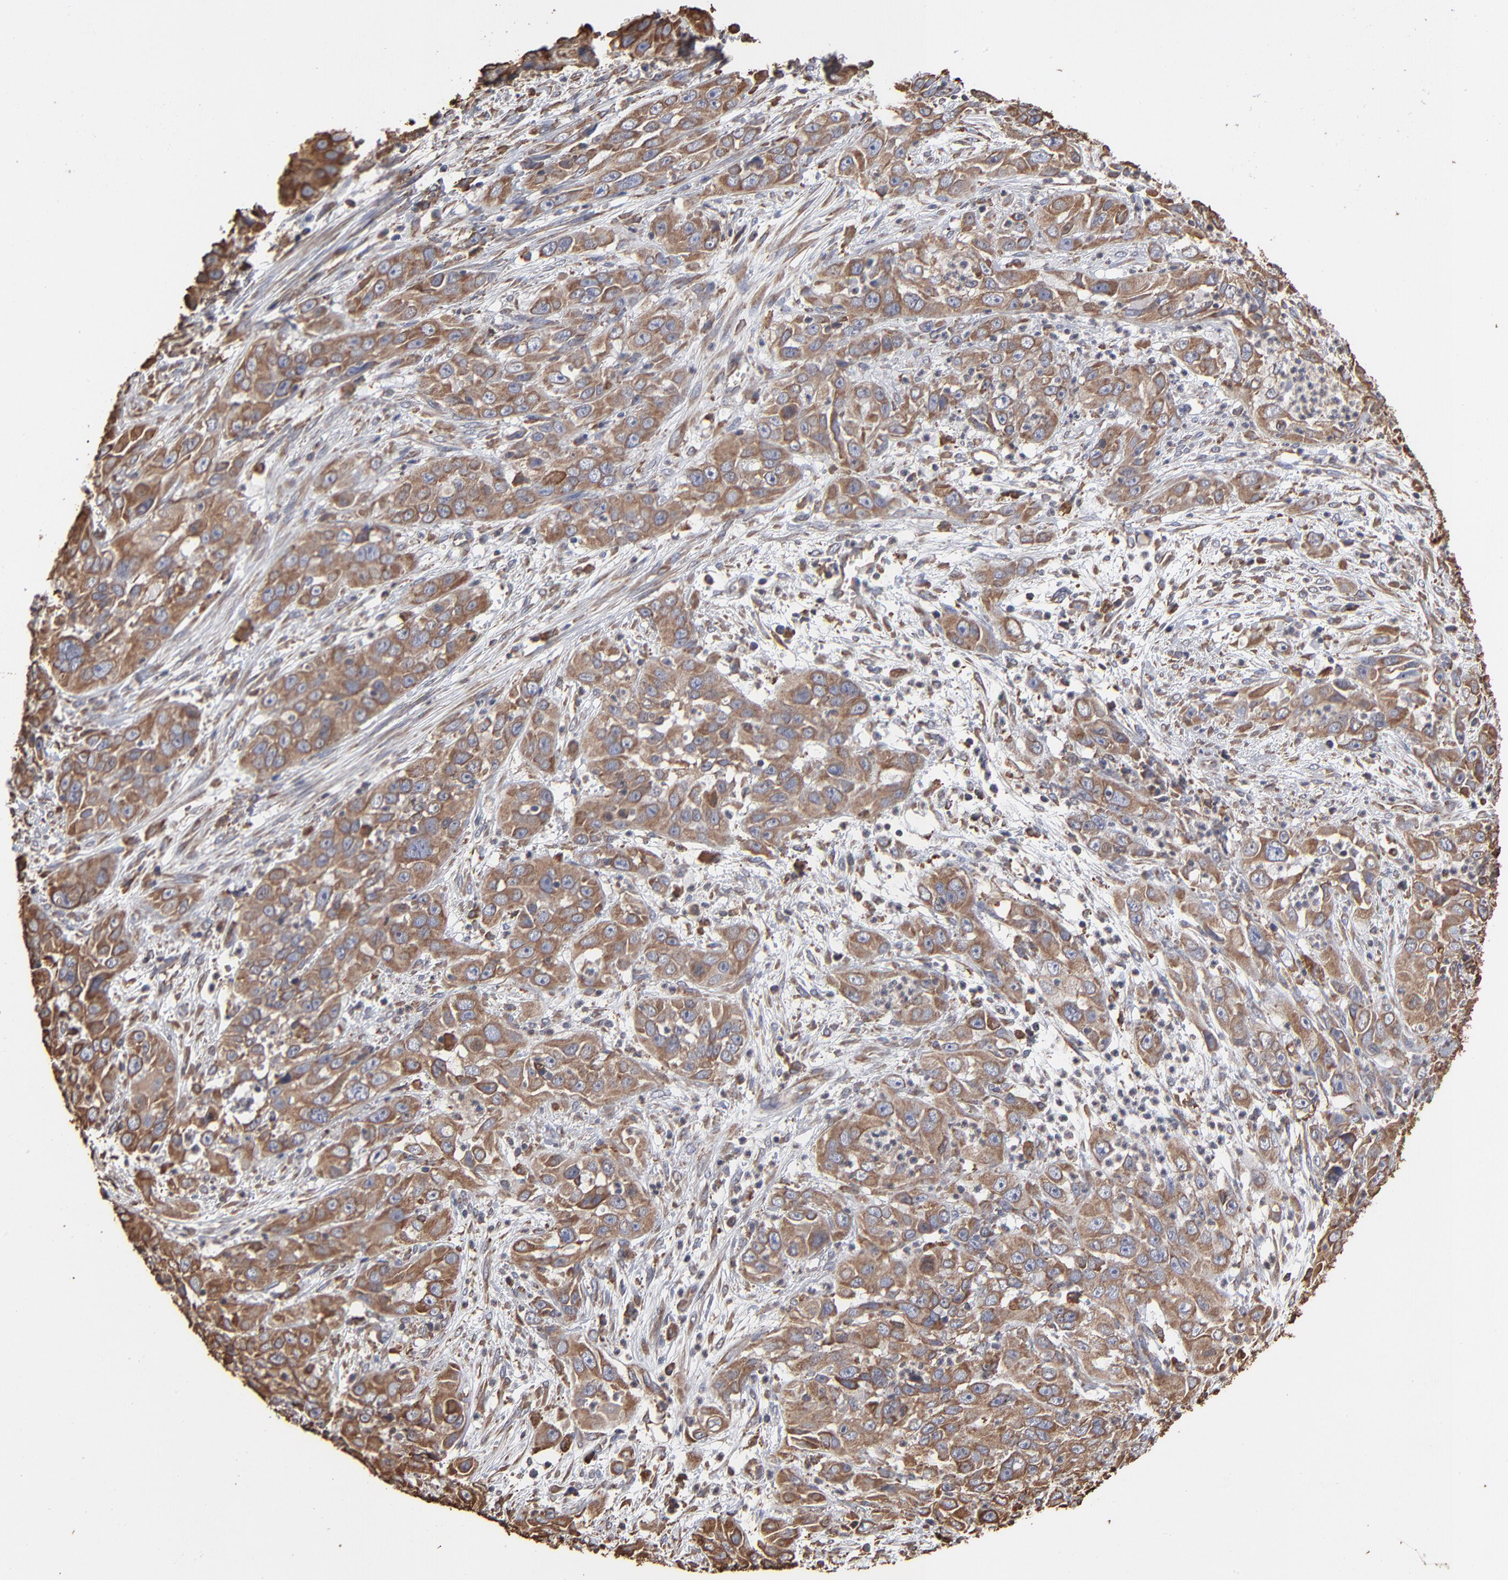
{"staining": {"intensity": "moderate", "quantity": ">75%", "location": "cytoplasmic/membranous"}, "tissue": "cervical cancer", "cell_type": "Tumor cells", "image_type": "cancer", "snomed": [{"axis": "morphology", "description": "Squamous cell carcinoma, NOS"}, {"axis": "topography", "description": "Cervix"}], "caption": "Brown immunohistochemical staining in cervical squamous cell carcinoma shows moderate cytoplasmic/membranous expression in about >75% of tumor cells.", "gene": "PDIA3", "patient": {"sex": "female", "age": 32}}